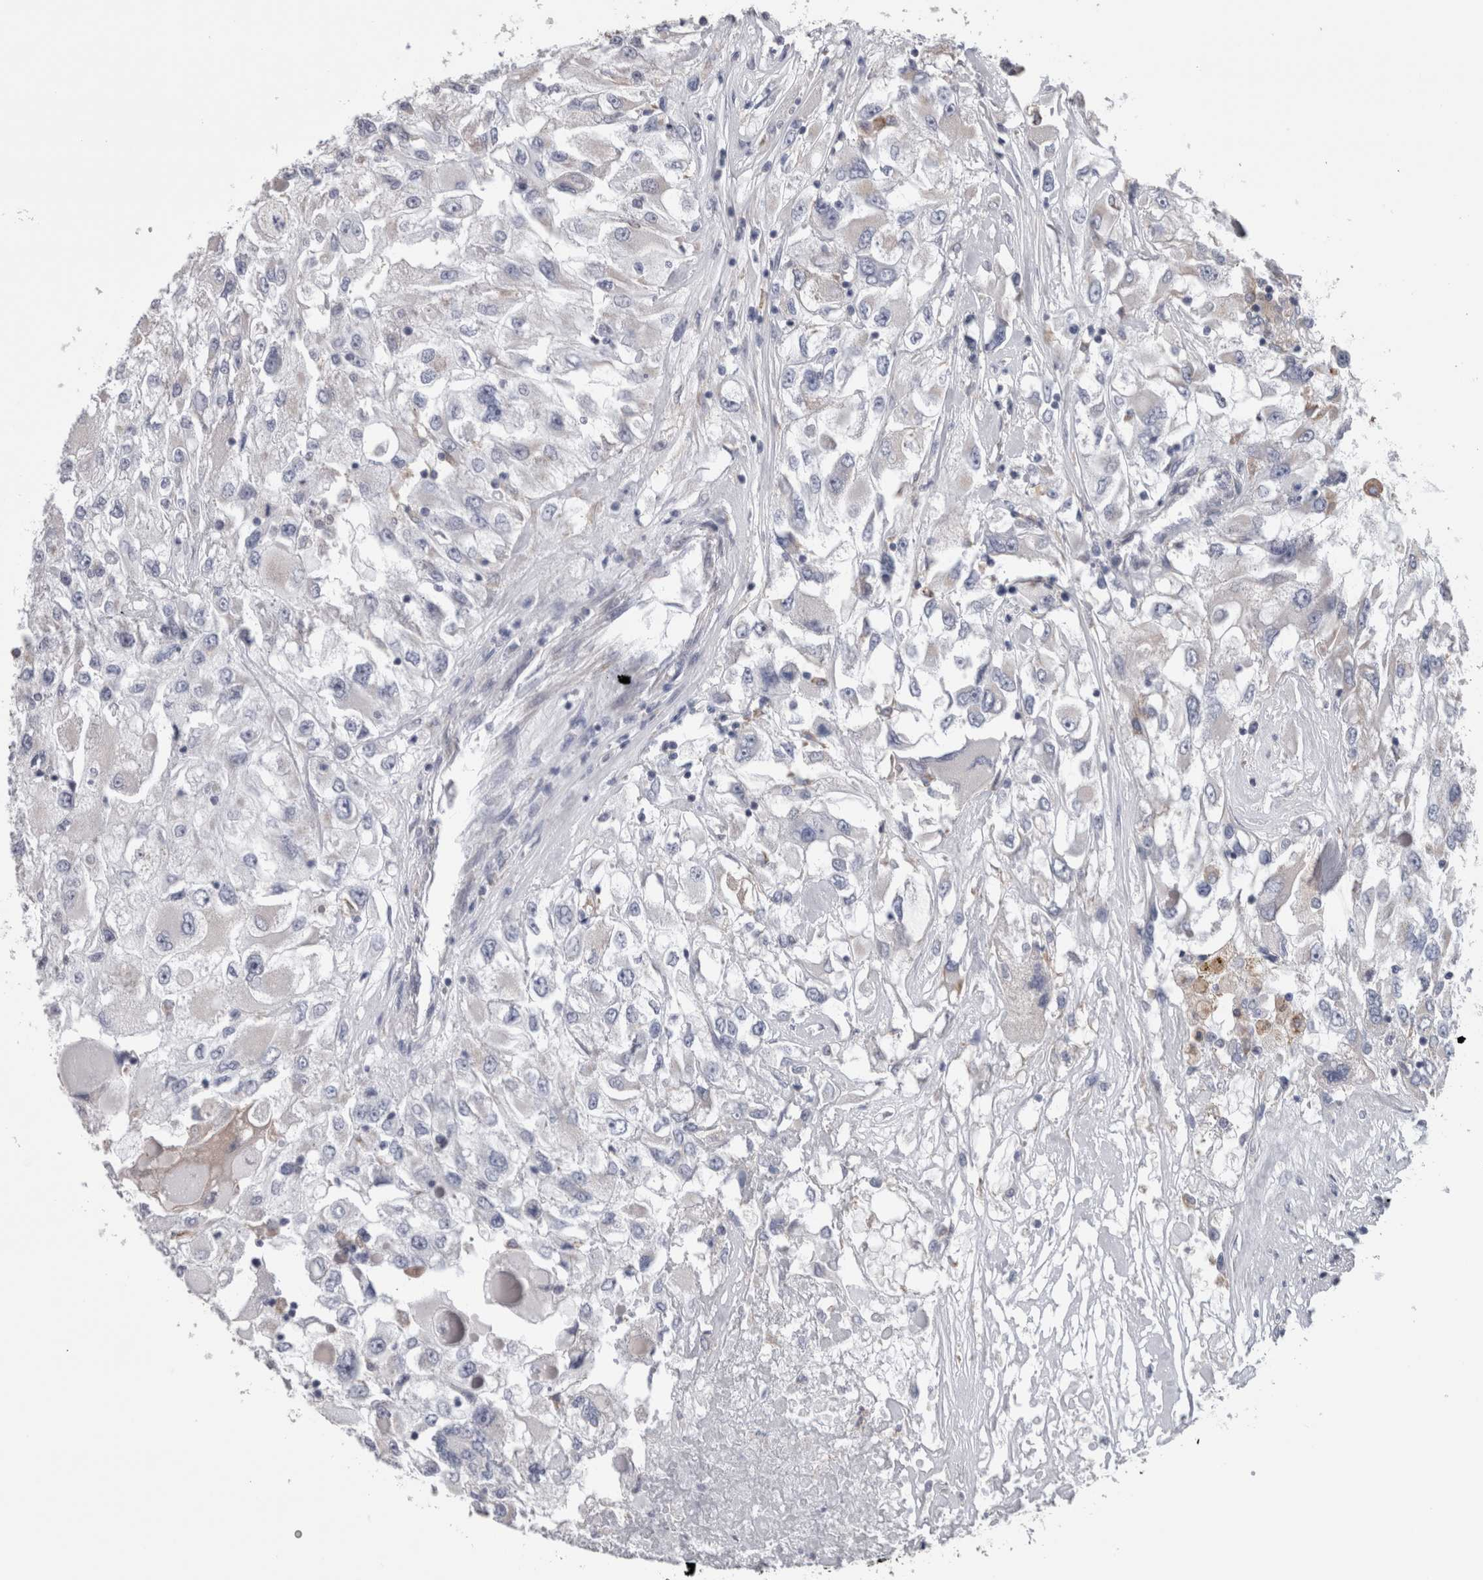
{"staining": {"intensity": "negative", "quantity": "none", "location": "none"}, "tissue": "renal cancer", "cell_type": "Tumor cells", "image_type": "cancer", "snomed": [{"axis": "morphology", "description": "Adenocarcinoma, NOS"}, {"axis": "topography", "description": "Kidney"}], "caption": "DAB immunohistochemical staining of adenocarcinoma (renal) exhibits no significant staining in tumor cells.", "gene": "GDAP1", "patient": {"sex": "female", "age": 52}}